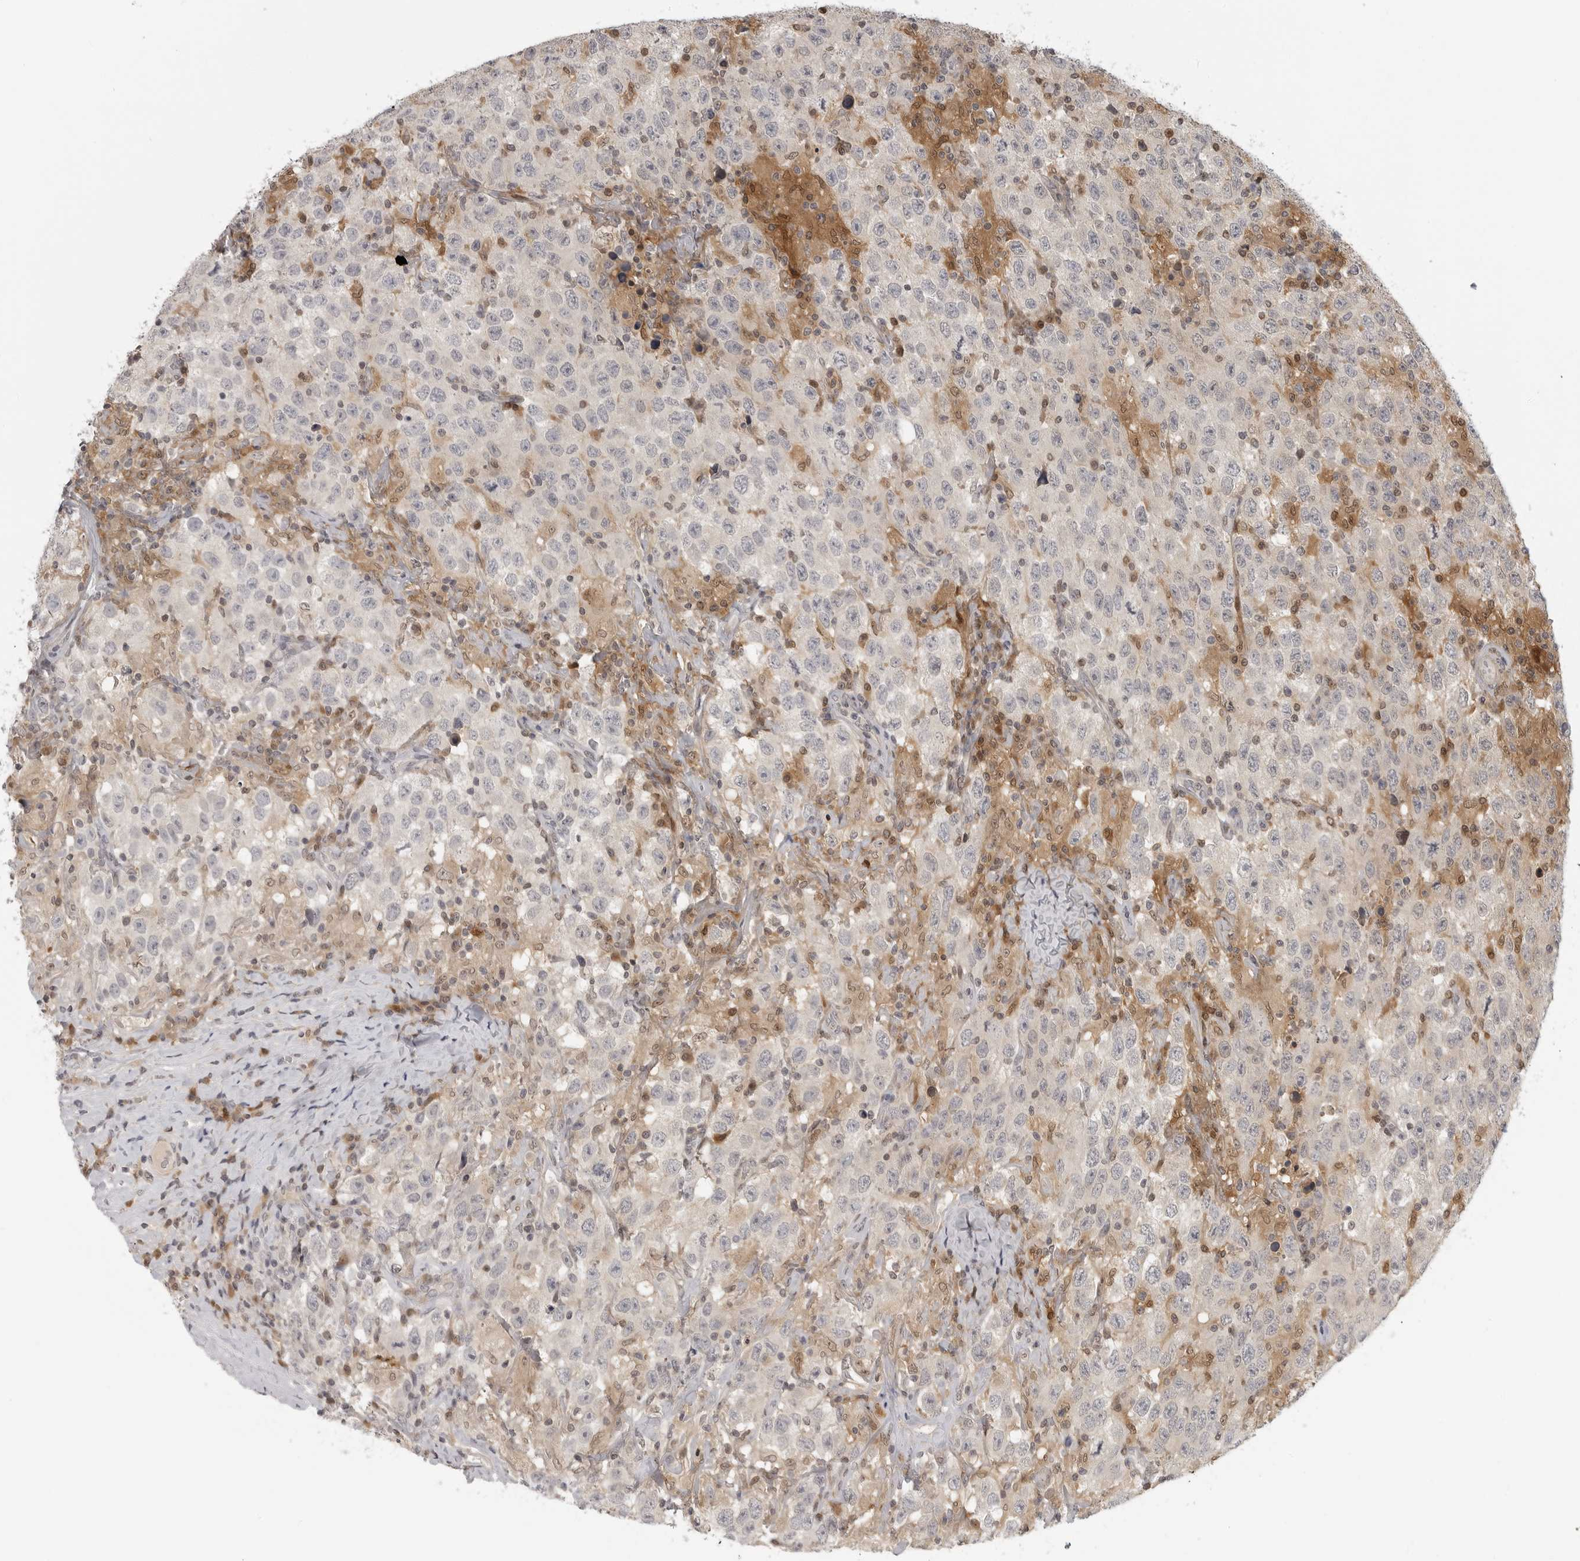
{"staining": {"intensity": "negative", "quantity": "none", "location": "none"}, "tissue": "testis cancer", "cell_type": "Tumor cells", "image_type": "cancer", "snomed": [{"axis": "morphology", "description": "Seminoma, NOS"}, {"axis": "topography", "description": "Testis"}], "caption": "Immunohistochemical staining of human testis seminoma displays no significant staining in tumor cells. The staining was performed using DAB (3,3'-diaminobenzidine) to visualize the protein expression in brown, while the nuclei were stained in blue with hematoxylin (Magnification: 20x).", "gene": "CTIF", "patient": {"sex": "male", "age": 41}}